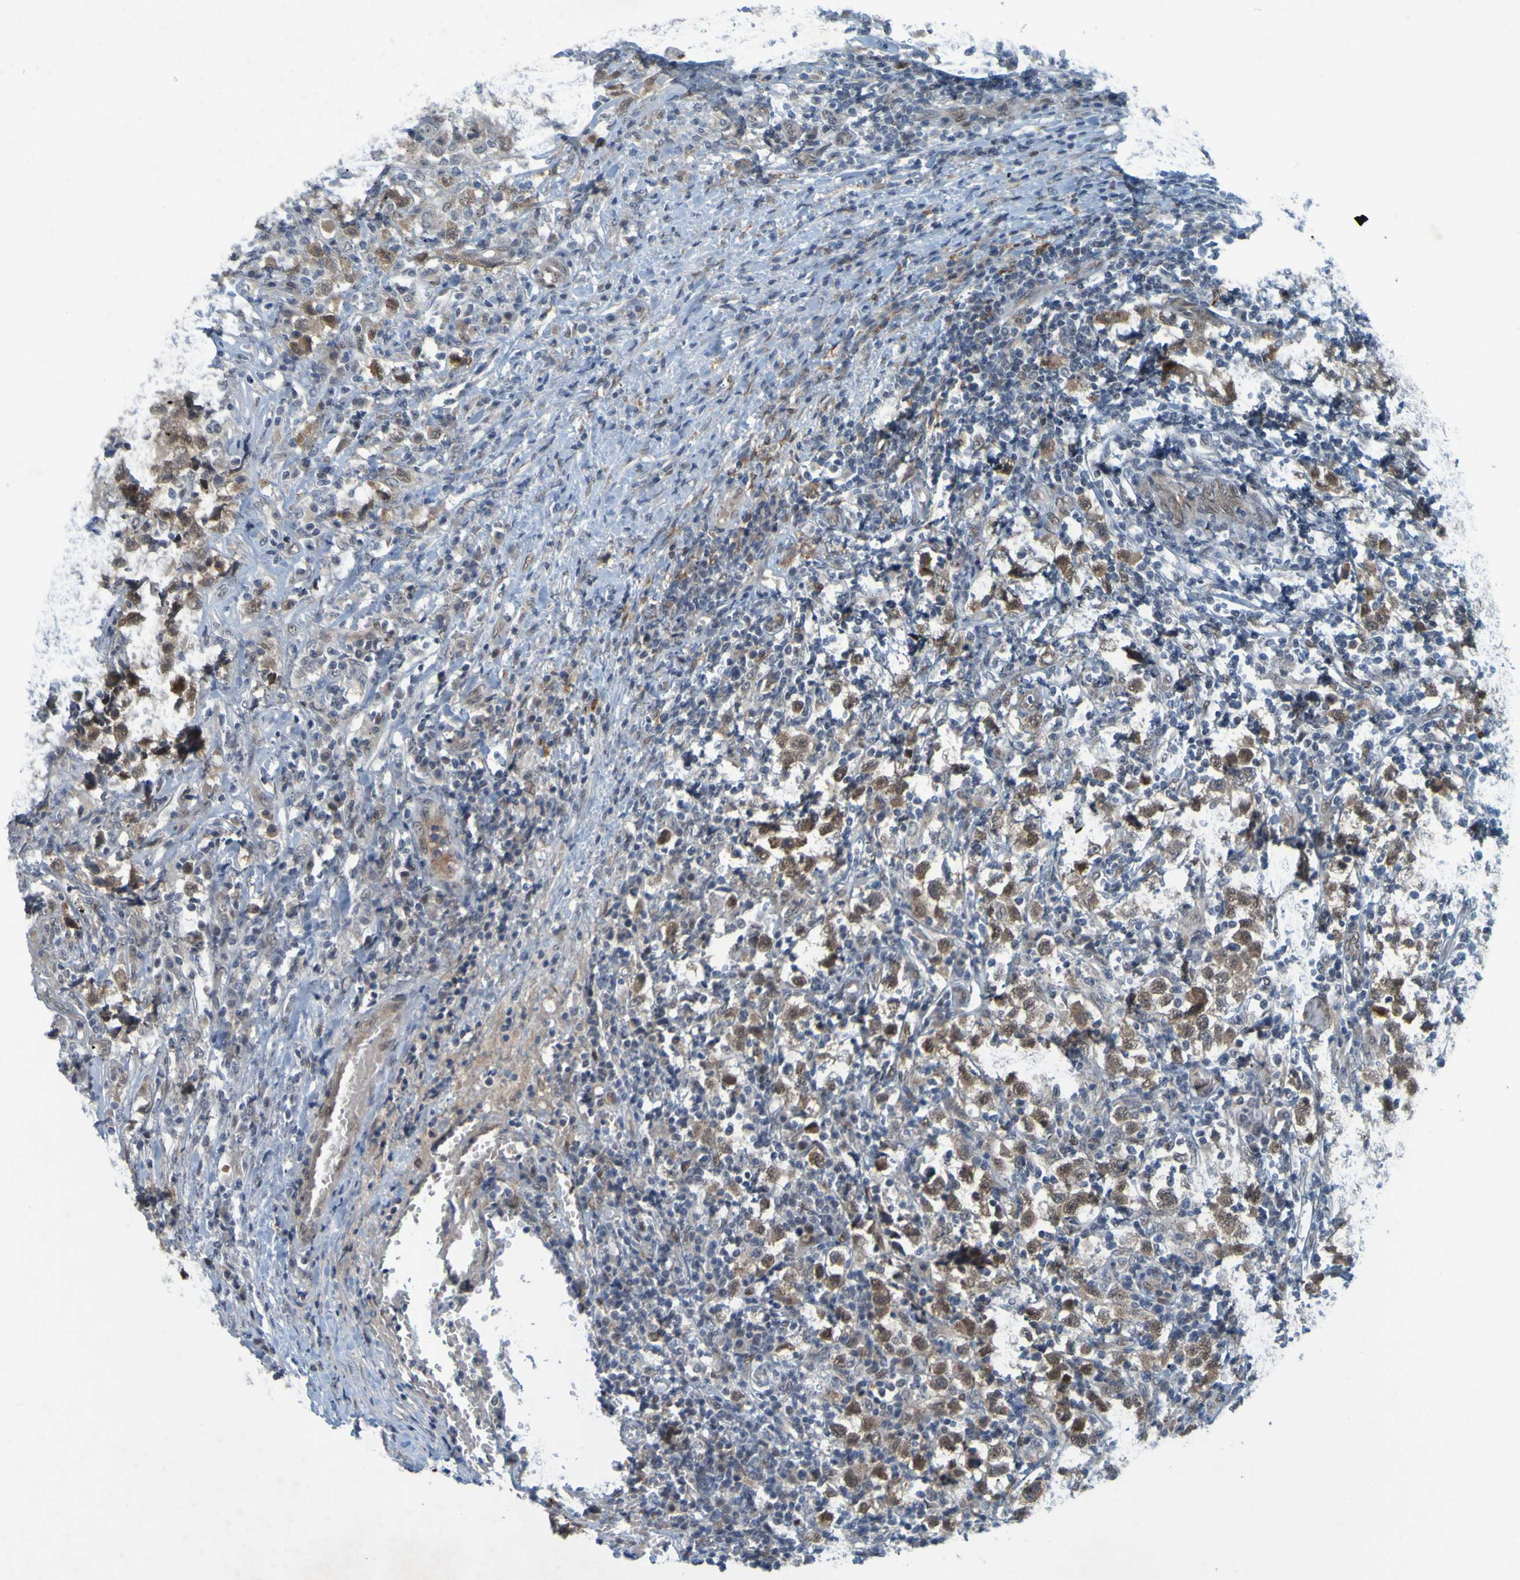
{"staining": {"intensity": "moderate", "quantity": ">75%", "location": "cytoplasmic/membranous,nuclear"}, "tissue": "testis cancer", "cell_type": "Tumor cells", "image_type": "cancer", "snomed": [{"axis": "morphology", "description": "Seminoma, NOS"}, {"axis": "topography", "description": "Testis"}], "caption": "Testis seminoma stained with DAB (3,3'-diaminobenzidine) immunohistochemistry exhibits medium levels of moderate cytoplasmic/membranous and nuclear positivity in approximately >75% of tumor cells. The protein of interest is shown in brown color, while the nuclei are stained blue.", "gene": "MCPH1", "patient": {"sex": "male", "age": 33}}